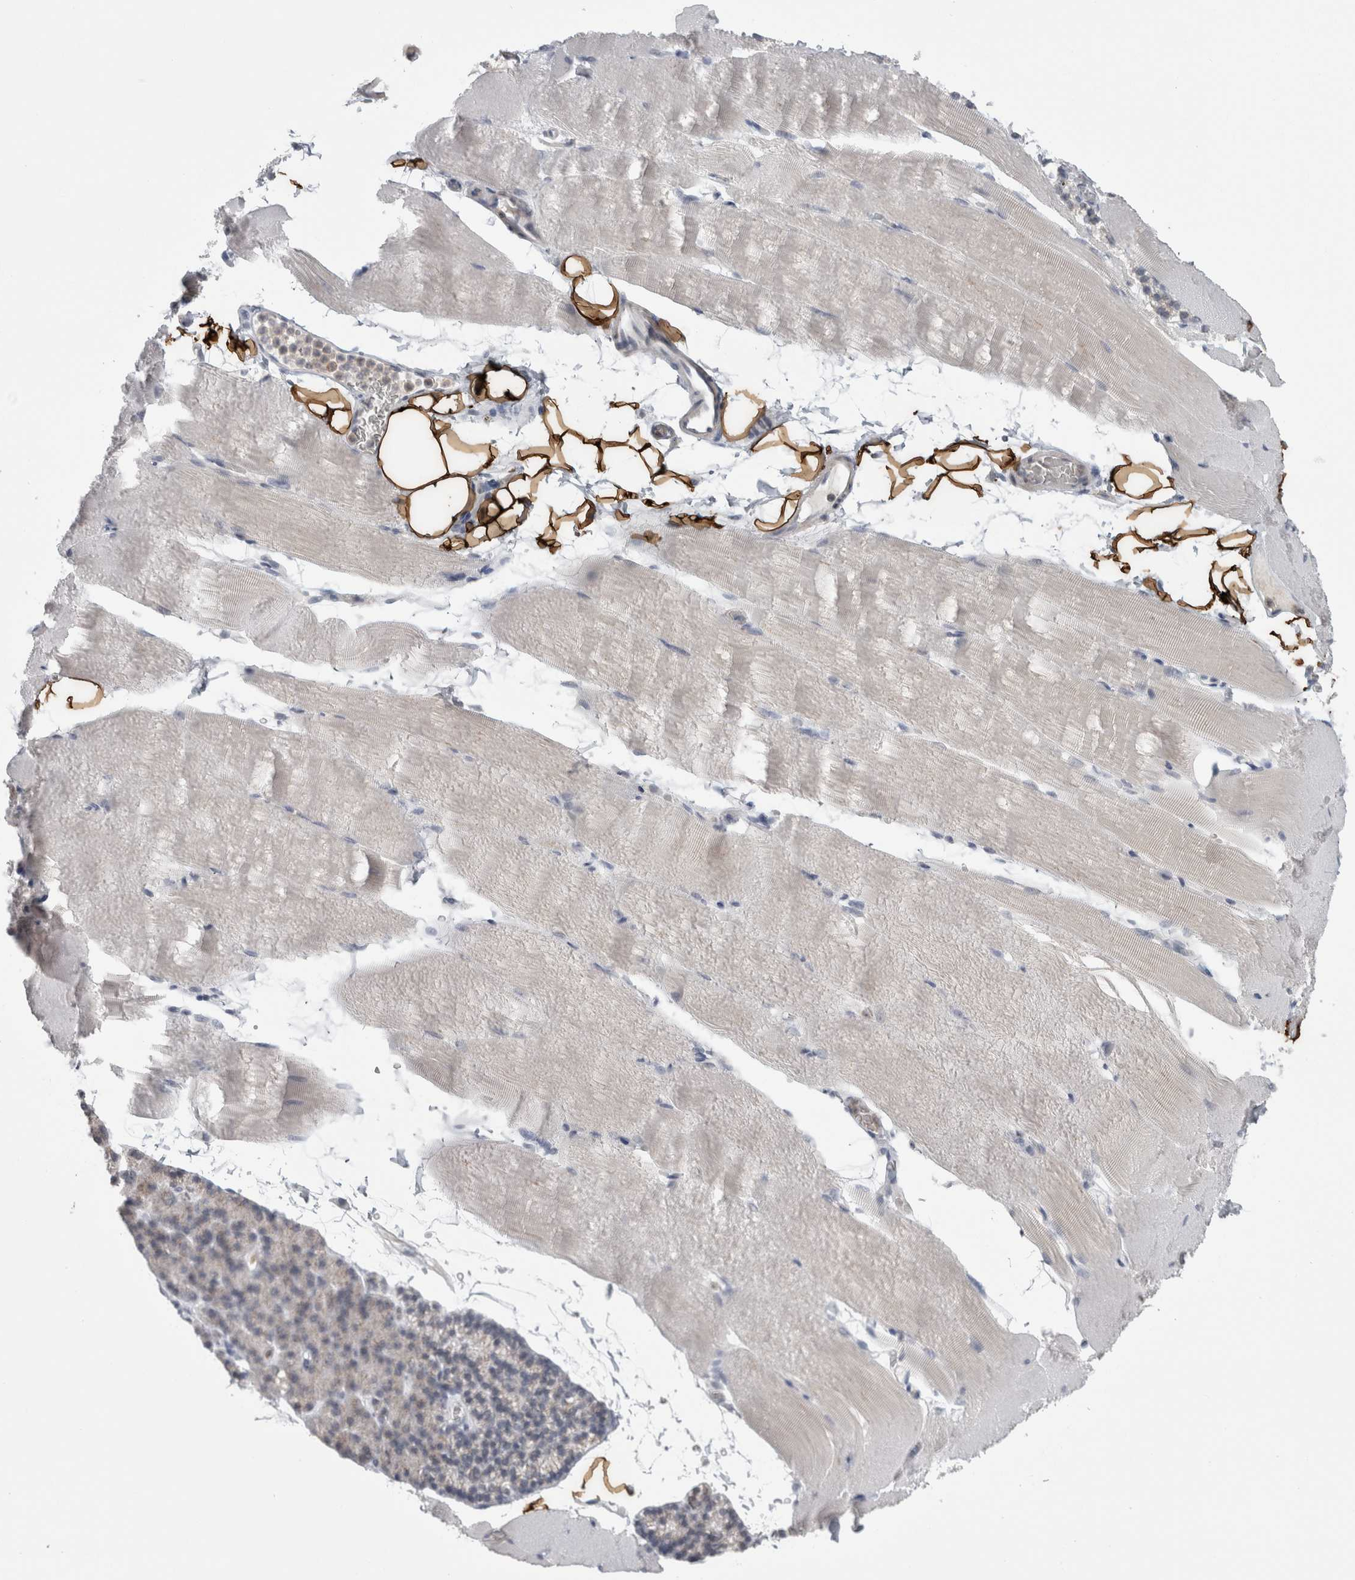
{"staining": {"intensity": "negative", "quantity": "none", "location": "none"}, "tissue": "skeletal muscle", "cell_type": "Myocytes", "image_type": "normal", "snomed": [{"axis": "morphology", "description": "Normal tissue, NOS"}, {"axis": "topography", "description": "Skeletal muscle"}, {"axis": "topography", "description": "Parathyroid gland"}], "caption": "DAB immunohistochemical staining of benign skeletal muscle displays no significant expression in myocytes.", "gene": "PLIN1", "patient": {"sex": "female", "age": 37}}